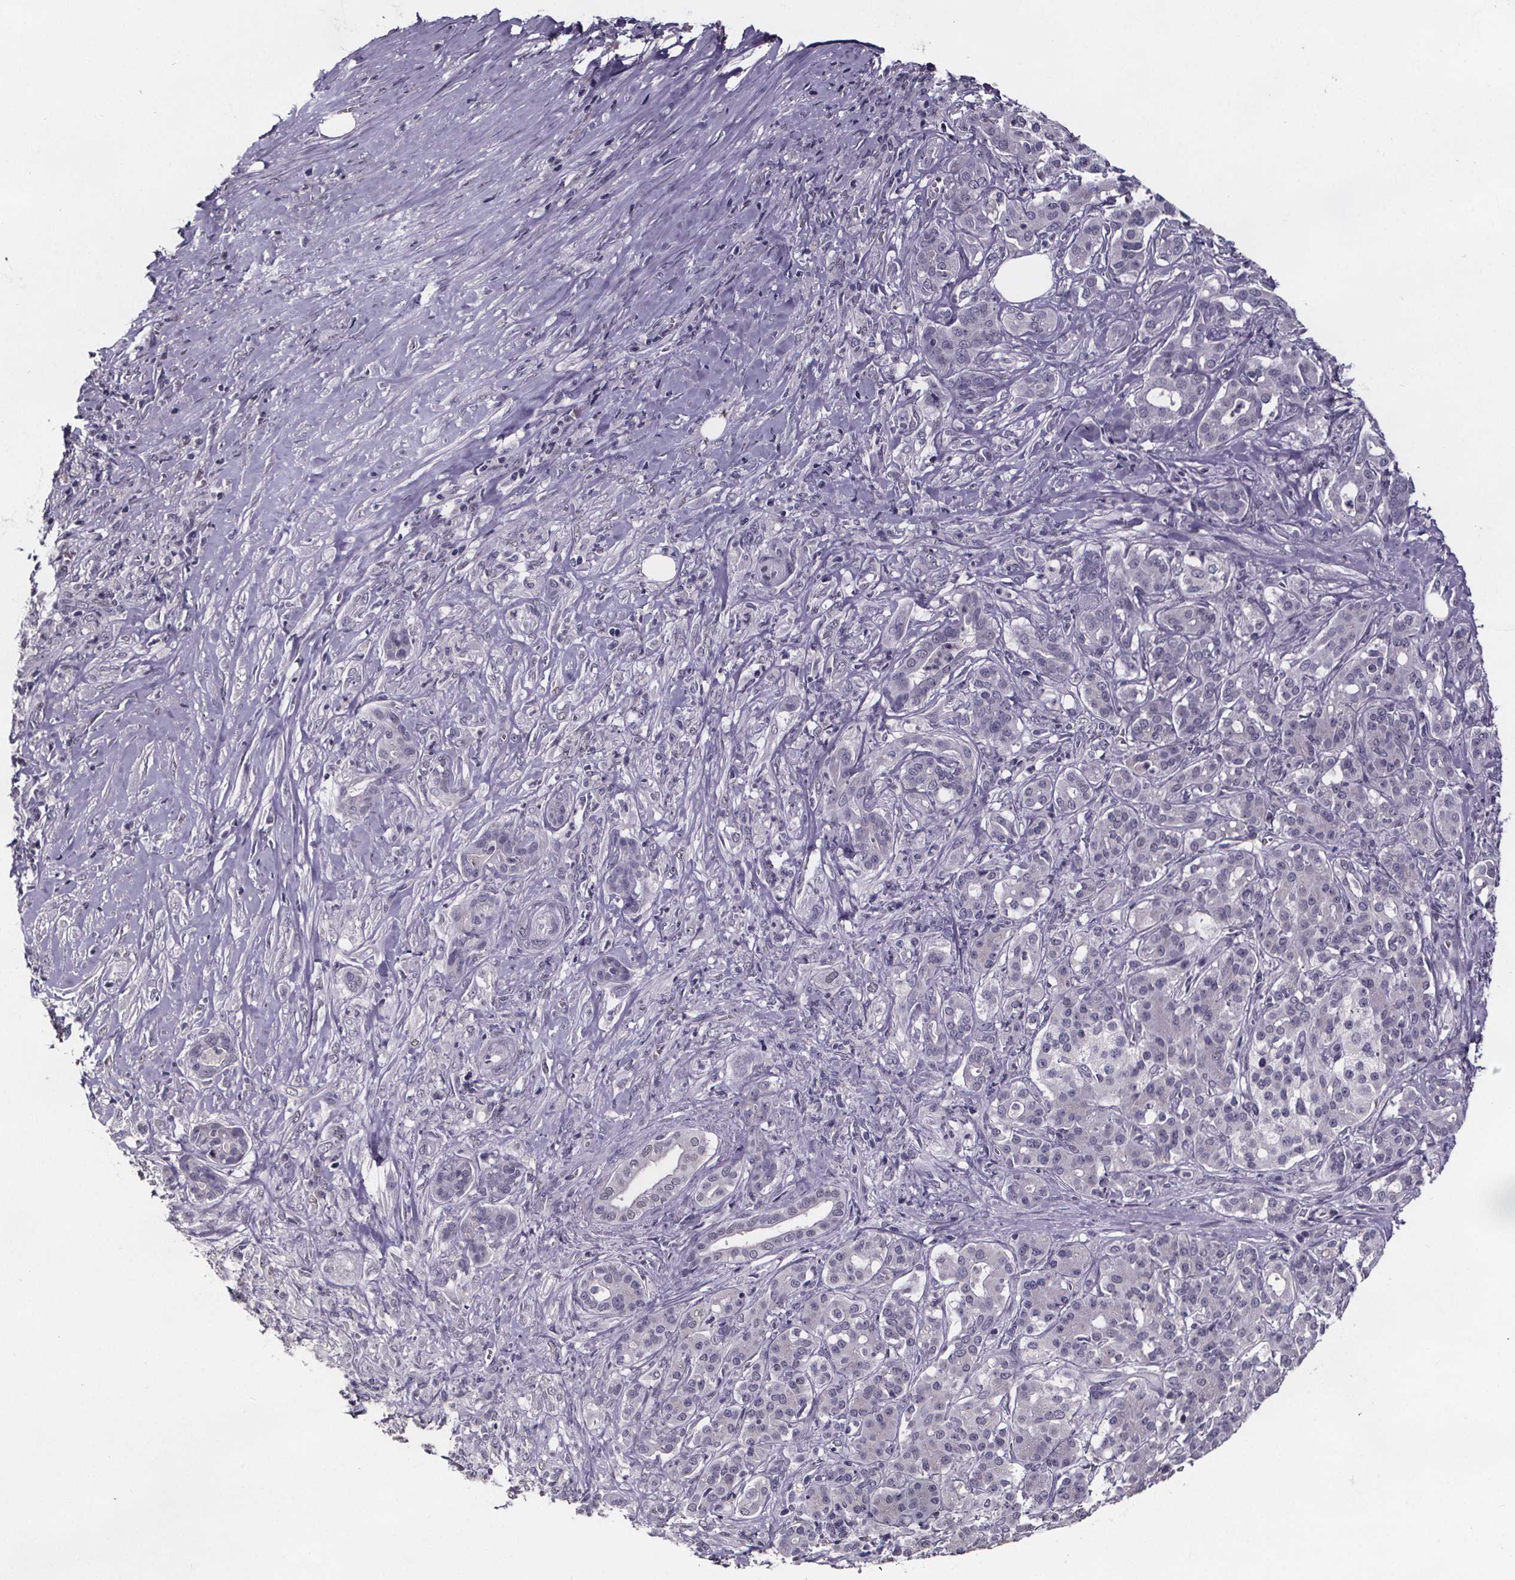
{"staining": {"intensity": "negative", "quantity": "none", "location": "none"}, "tissue": "pancreatic cancer", "cell_type": "Tumor cells", "image_type": "cancer", "snomed": [{"axis": "morphology", "description": "Normal tissue, NOS"}, {"axis": "morphology", "description": "Inflammation, NOS"}, {"axis": "morphology", "description": "Adenocarcinoma, NOS"}, {"axis": "topography", "description": "Pancreas"}], "caption": "The photomicrograph demonstrates no significant positivity in tumor cells of pancreatic adenocarcinoma.", "gene": "AR", "patient": {"sex": "male", "age": 57}}